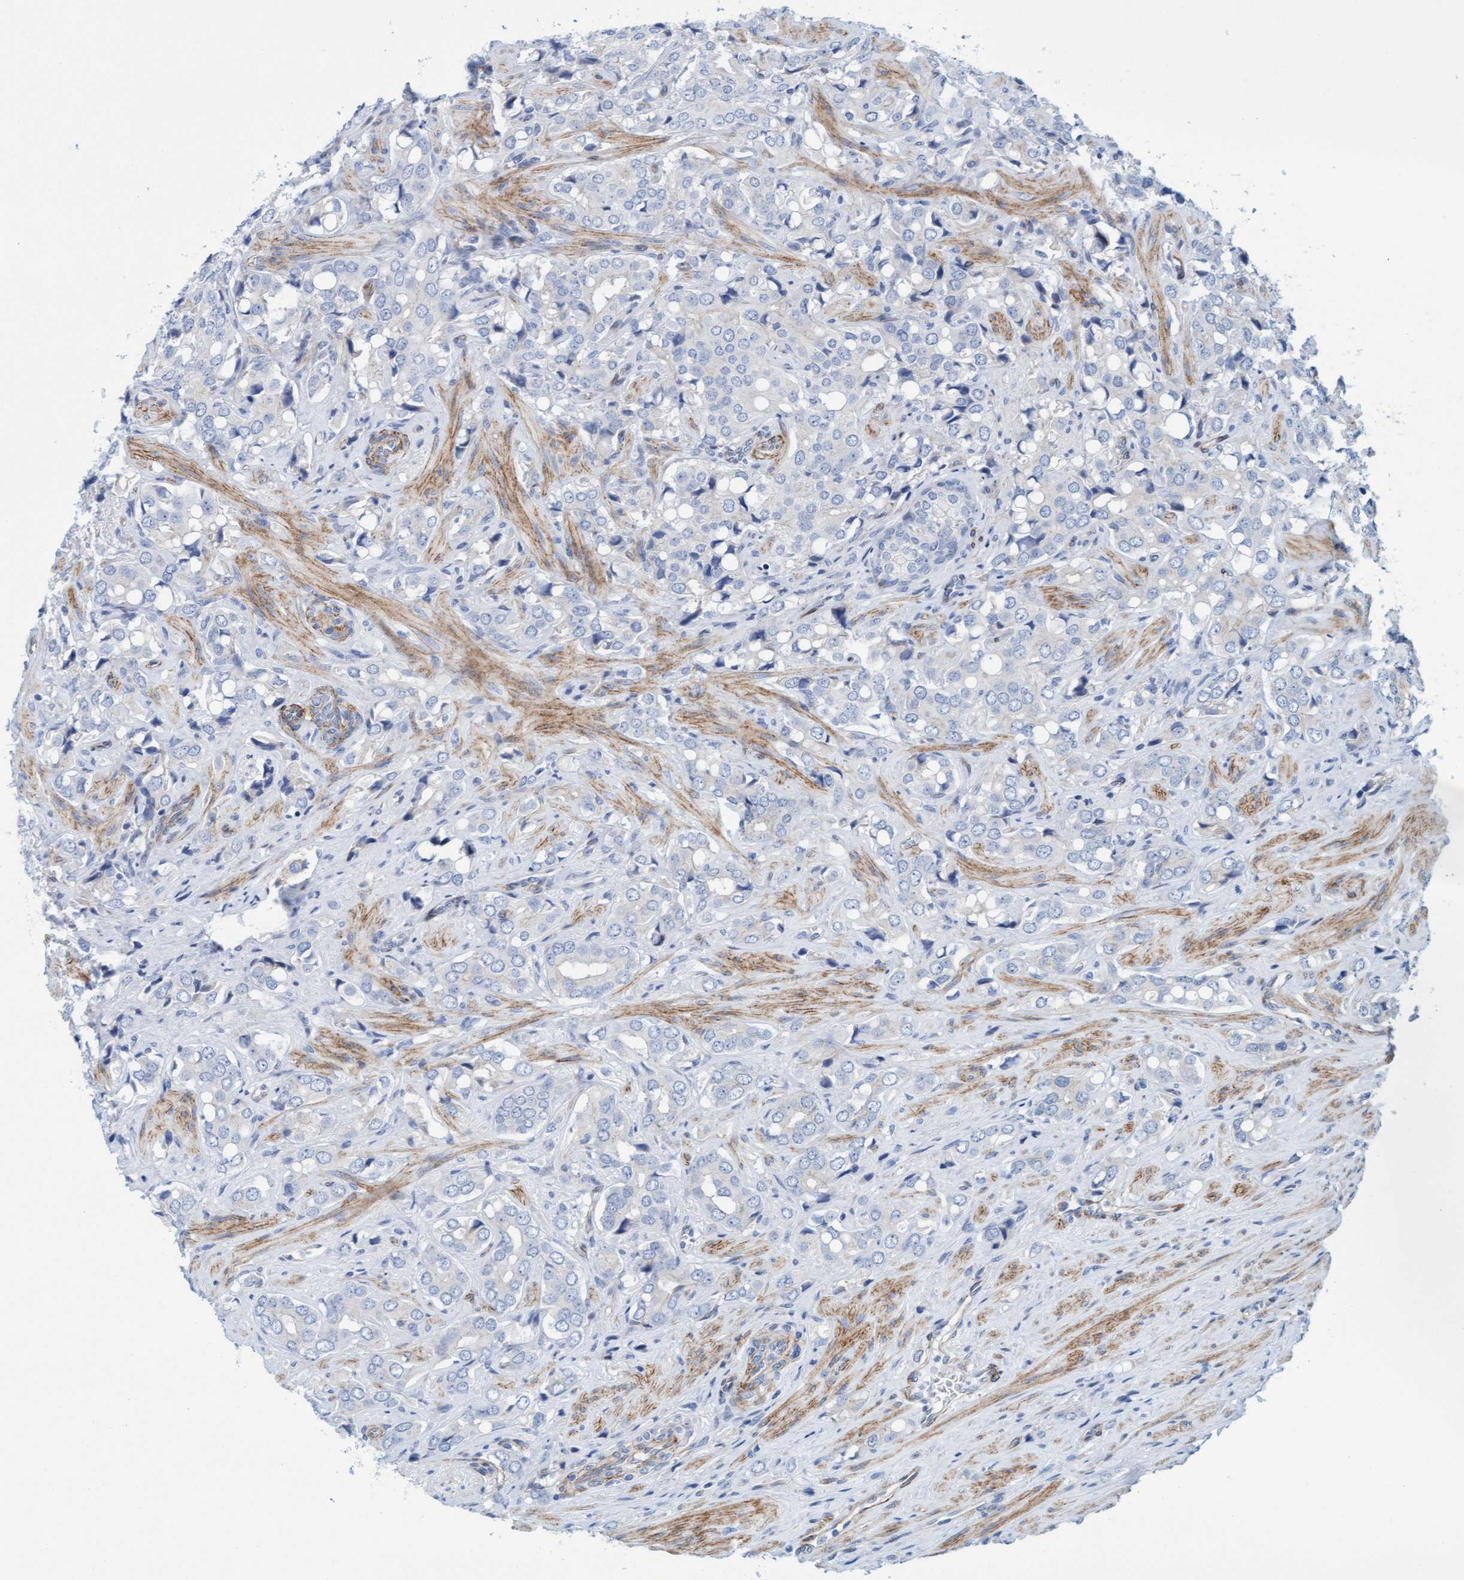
{"staining": {"intensity": "negative", "quantity": "none", "location": "none"}, "tissue": "prostate cancer", "cell_type": "Tumor cells", "image_type": "cancer", "snomed": [{"axis": "morphology", "description": "Adenocarcinoma, High grade"}, {"axis": "topography", "description": "Prostate"}], "caption": "The IHC histopathology image has no significant staining in tumor cells of adenocarcinoma (high-grade) (prostate) tissue.", "gene": "MTFR1", "patient": {"sex": "male", "age": 52}}